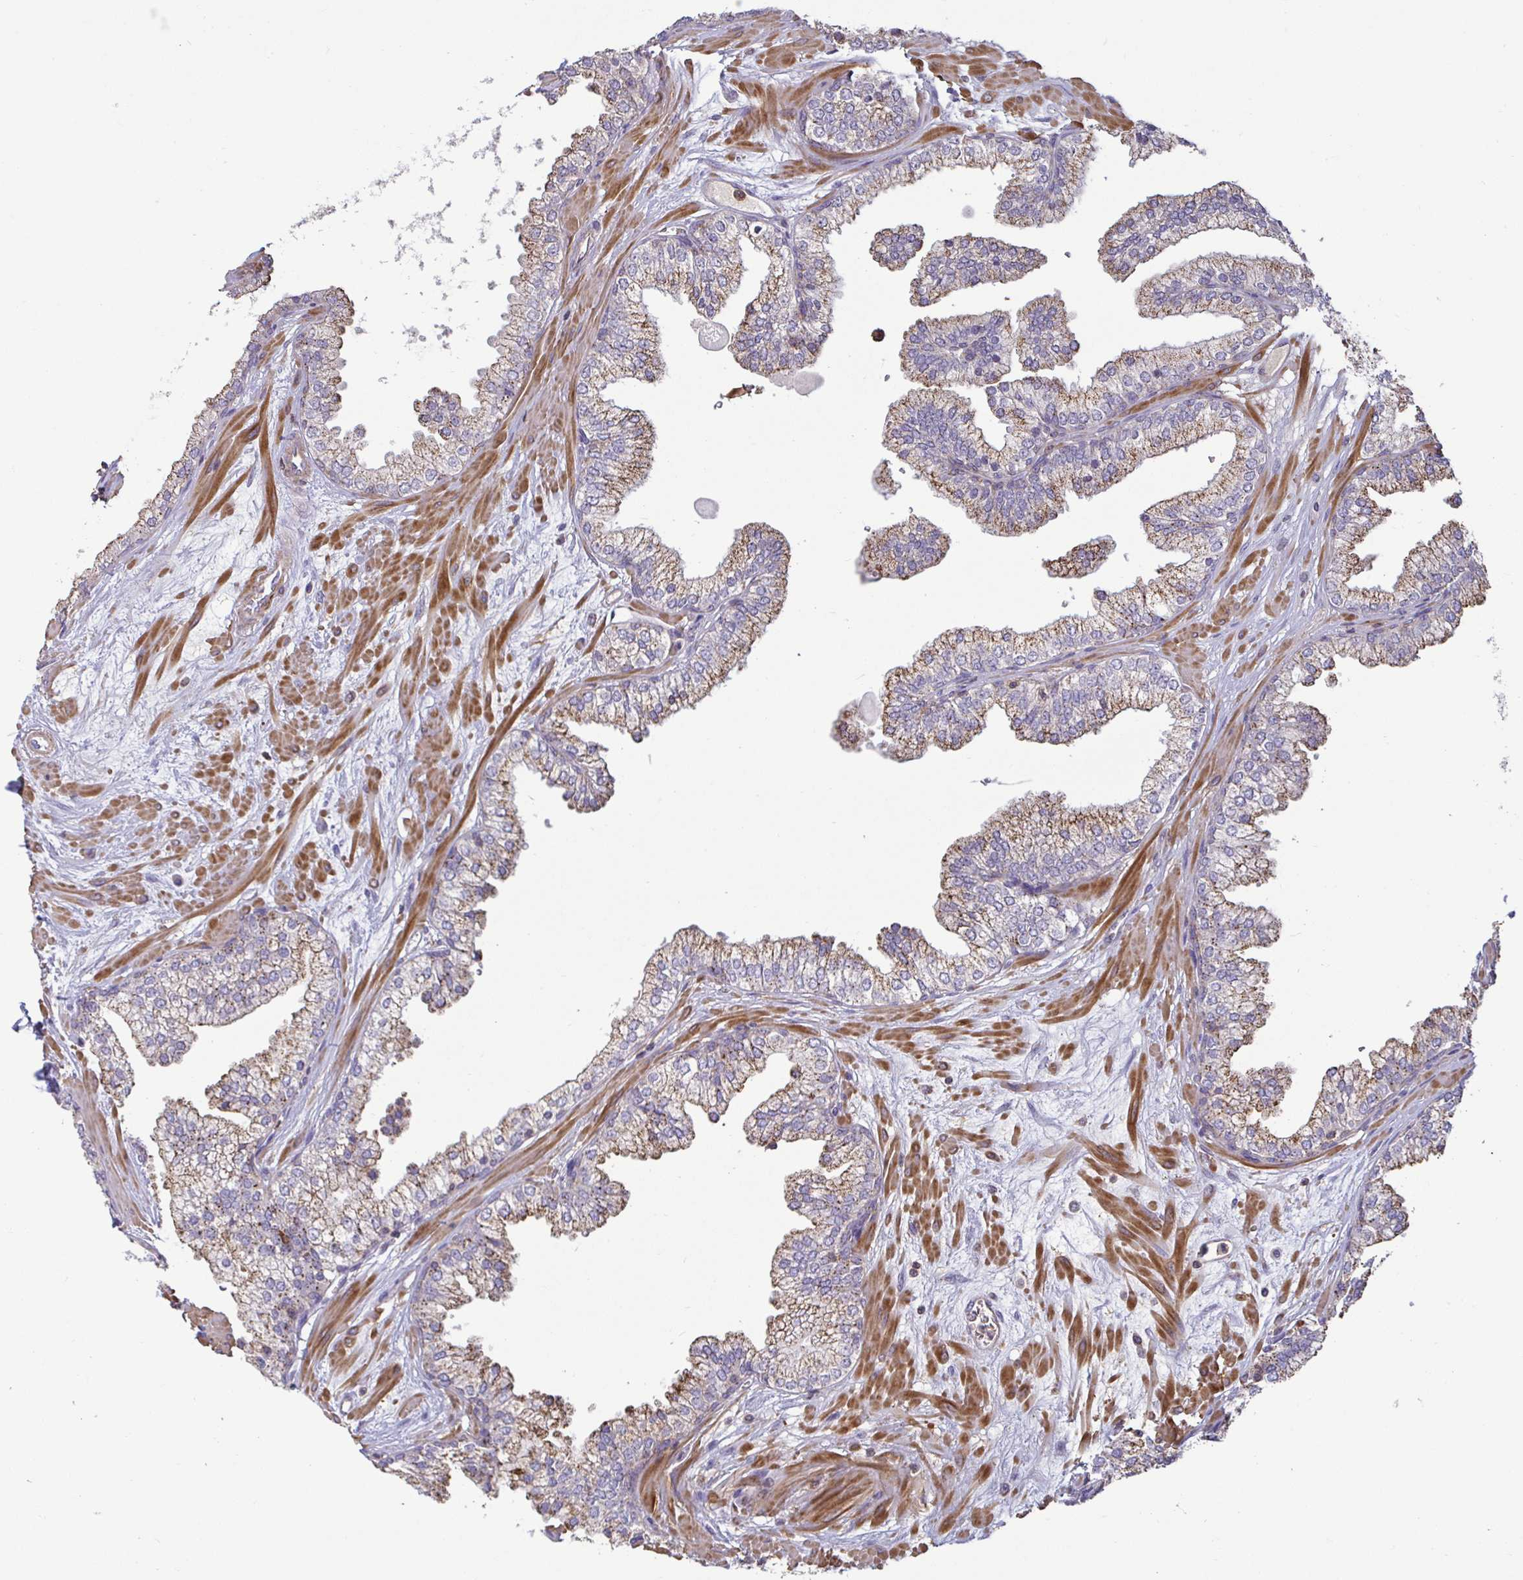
{"staining": {"intensity": "moderate", "quantity": ">75%", "location": "cytoplasmic/membranous"}, "tissue": "prostate", "cell_type": "Glandular cells", "image_type": "normal", "snomed": [{"axis": "morphology", "description": "Normal tissue, NOS"}, {"axis": "topography", "description": "Prostate"}, {"axis": "topography", "description": "Peripheral nerve tissue"}], "caption": "Immunohistochemistry (IHC) histopathology image of benign prostate: prostate stained using immunohistochemistry (IHC) exhibits medium levels of moderate protein expression localized specifically in the cytoplasmic/membranous of glandular cells, appearing as a cytoplasmic/membranous brown color.", "gene": "SPRY1", "patient": {"sex": "male", "age": 61}}